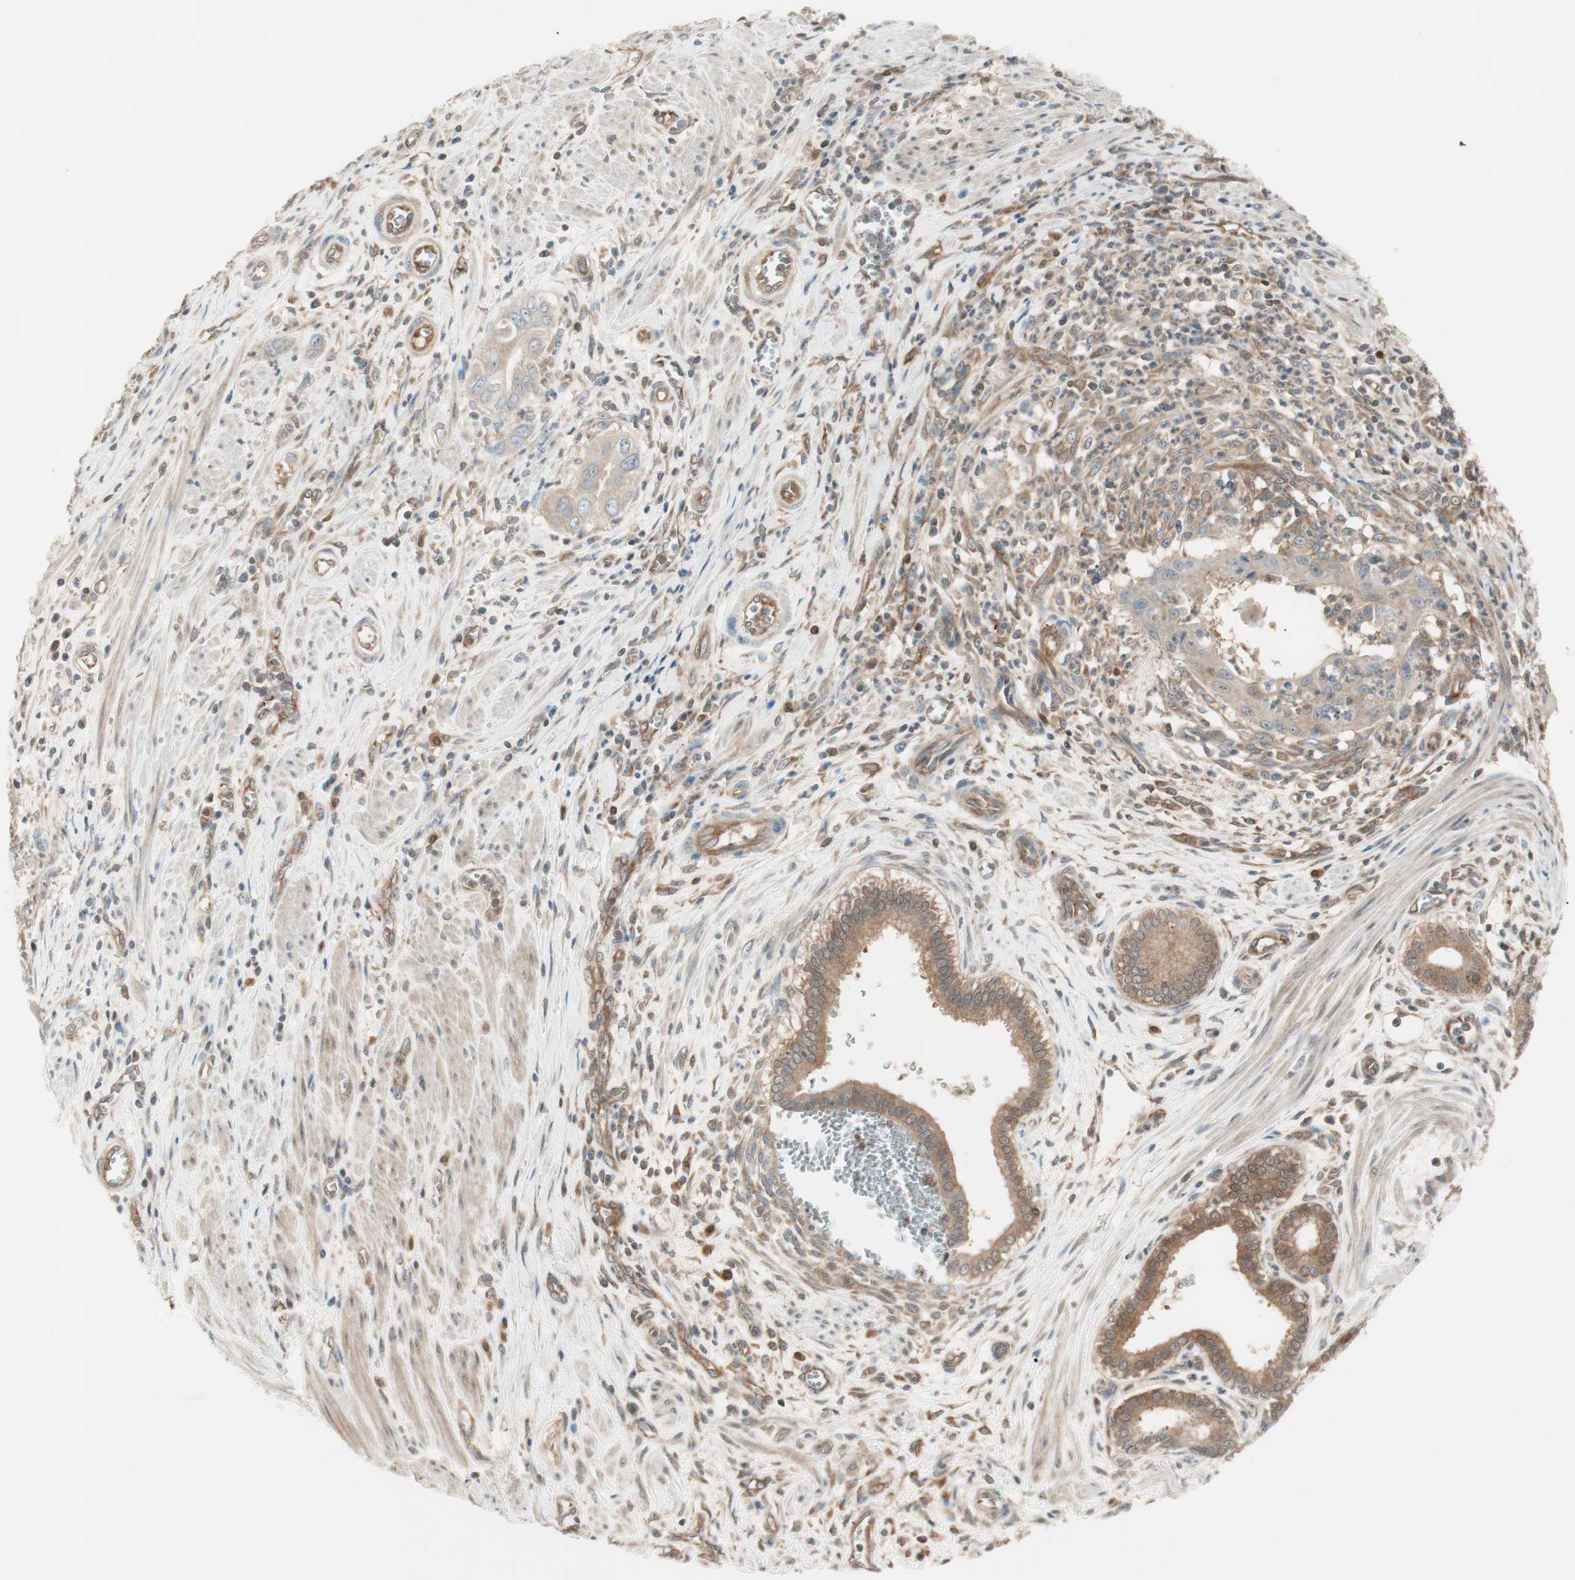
{"staining": {"intensity": "weak", "quantity": ">75%", "location": "cytoplasmic/membranous"}, "tissue": "pancreatic cancer", "cell_type": "Tumor cells", "image_type": "cancer", "snomed": [{"axis": "morphology", "description": "Normal tissue, NOS"}, {"axis": "topography", "description": "Lymph node"}], "caption": "Pancreatic cancer stained with a brown dye demonstrates weak cytoplasmic/membranous positive staining in approximately >75% of tumor cells.", "gene": "GALT", "patient": {"sex": "male", "age": 50}}